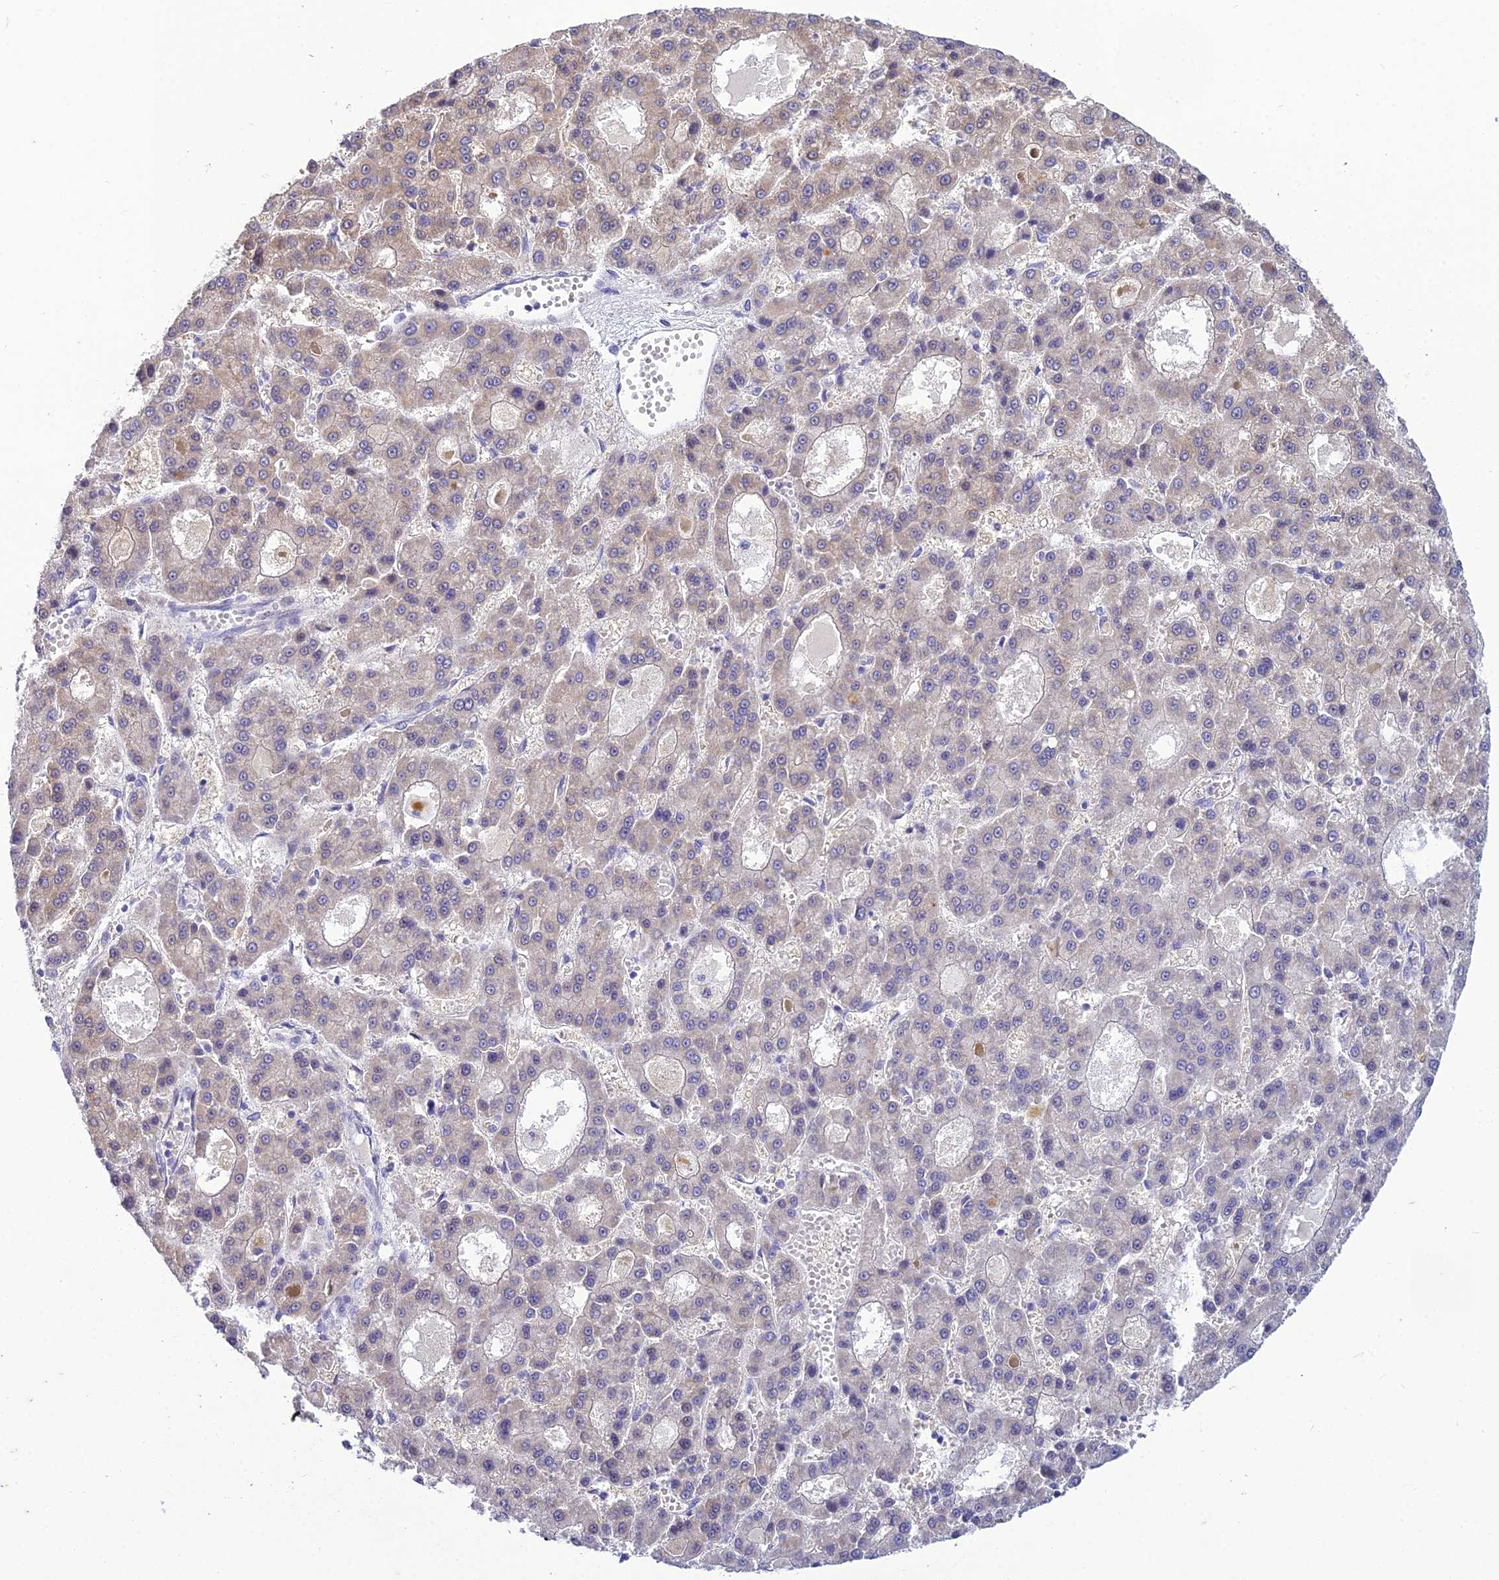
{"staining": {"intensity": "weak", "quantity": "25%-75%", "location": "cytoplasmic/membranous"}, "tissue": "liver cancer", "cell_type": "Tumor cells", "image_type": "cancer", "snomed": [{"axis": "morphology", "description": "Carcinoma, Hepatocellular, NOS"}, {"axis": "topography", "description": "Liver"}], "caption": "Immunohistochemistry micrograph of liver hepatocellular carcinoma stained for a protein (brown), which demonstrates low levels of weak cytoplasmic/membranous expression in about 25%-75% of tumor cells.", "gene": "ZMIZ1", "patient": {"sex": "male", "age": 70}}